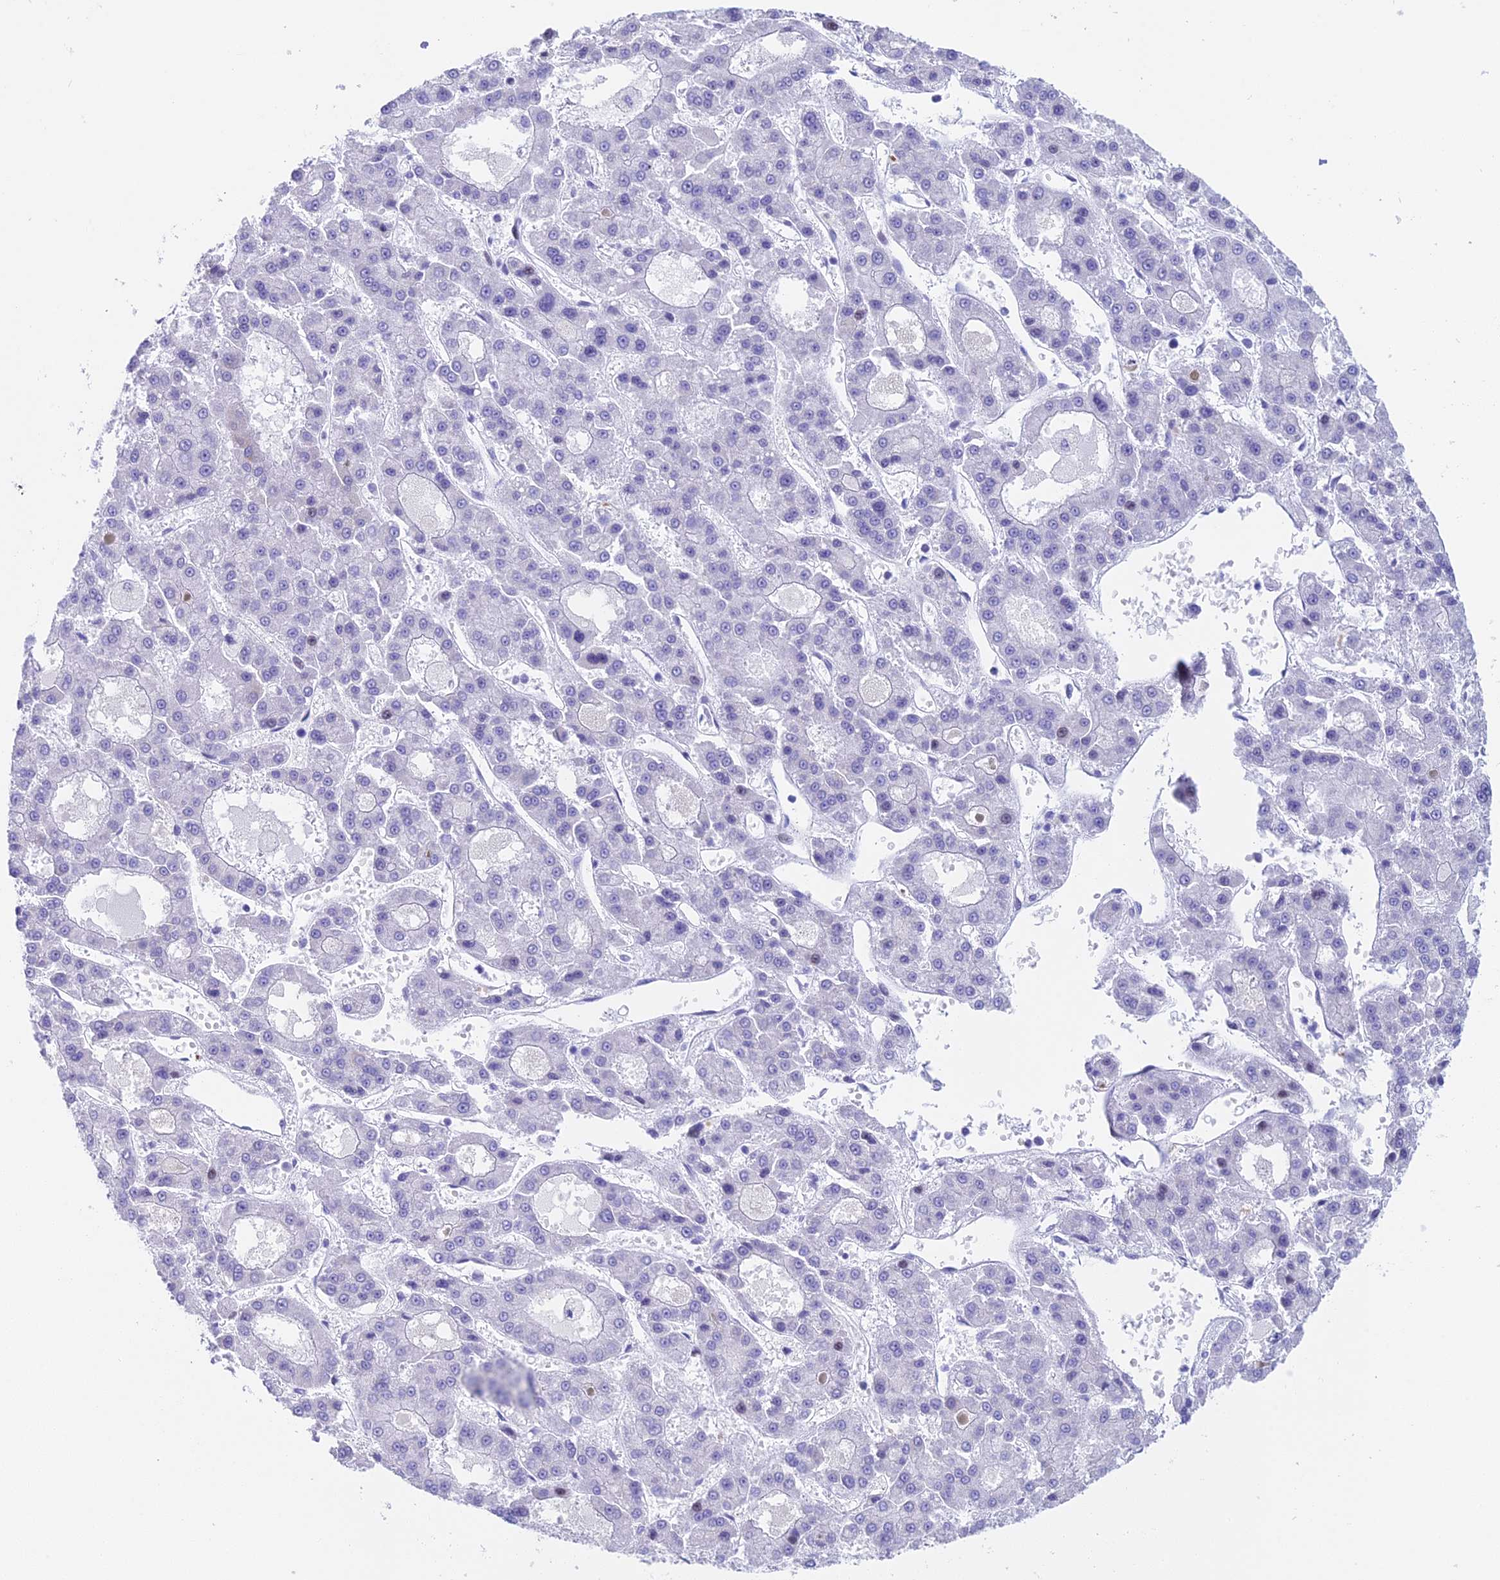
{"staining": {"intensity": "negative", "quantity": "none", "location": "none"}, "tissue": "liver cancer", "cell_type": "Tumor cells", "image_type": "cancer", "snomed": [{"axis": "morphology", "description": "Carcinoma, Hepatocellular, NOS"}, {"axis": "topography", "description": "Liver"}], "caption": "DAB (3,3'-diaminobenzidine) immunohistochemical staining of human liver cancer displays no significant expression in tumor cells.", "gene": "CC2D2A", "patient": {"sex": "male", "age": 70}}